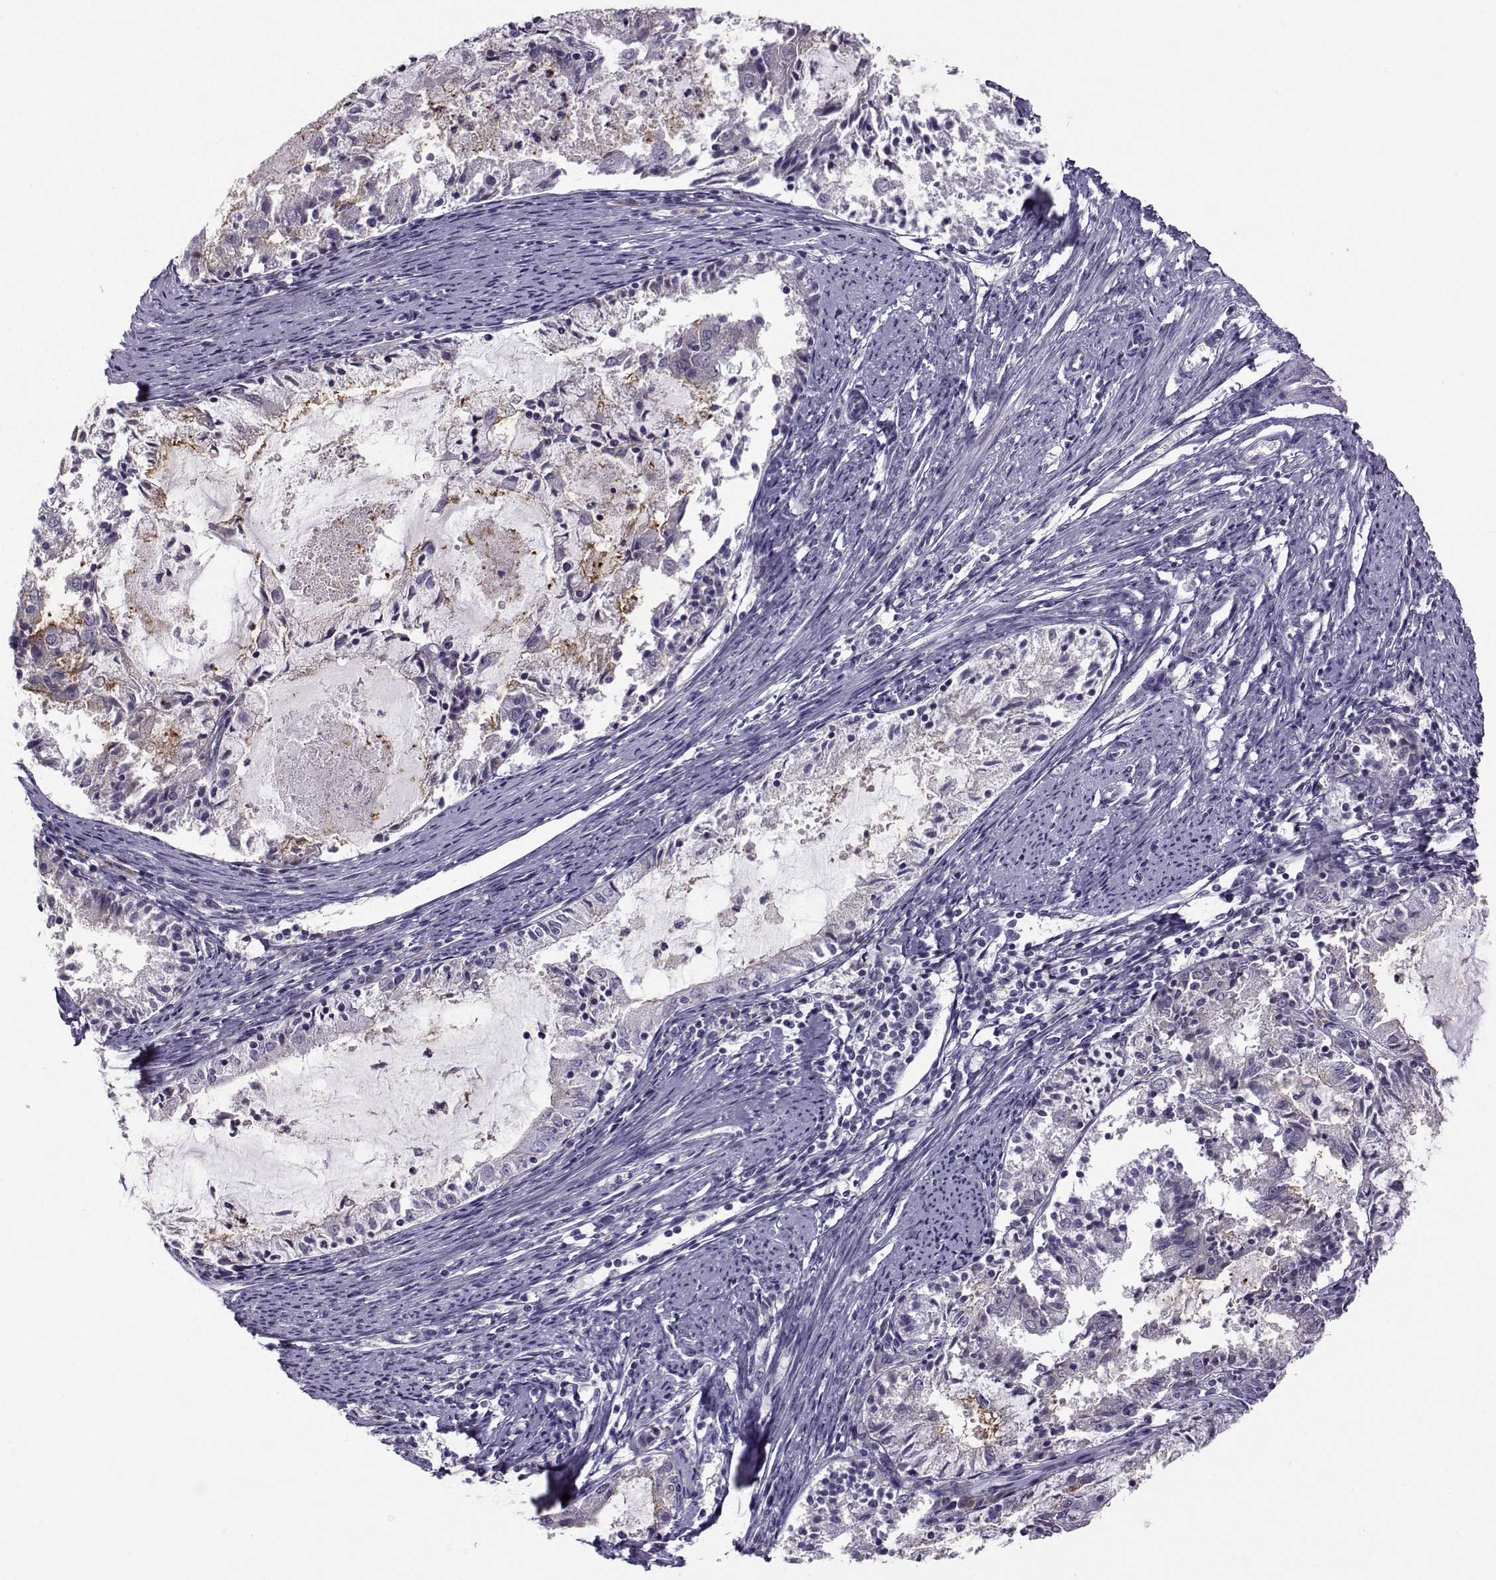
{"staining": {"intensity": "weak", "quantity": "<25%", "location": "cytoplasmic/membranous"}, "tissue": "endometrial cancer", "cell_type": "Tumor cells", "image_type": "cancer", "snomed": [{"axis": "morphology", "description": "Adenocarcinoma, NOS"}, {"axis": "topography", "description": "Endometrium"}], "caption": "Tumor cells show no significant protein staining in adenocarcinoma (endometrial).", "gene": "FCAMR", "patient": {"sex": "female", "age": 57}}